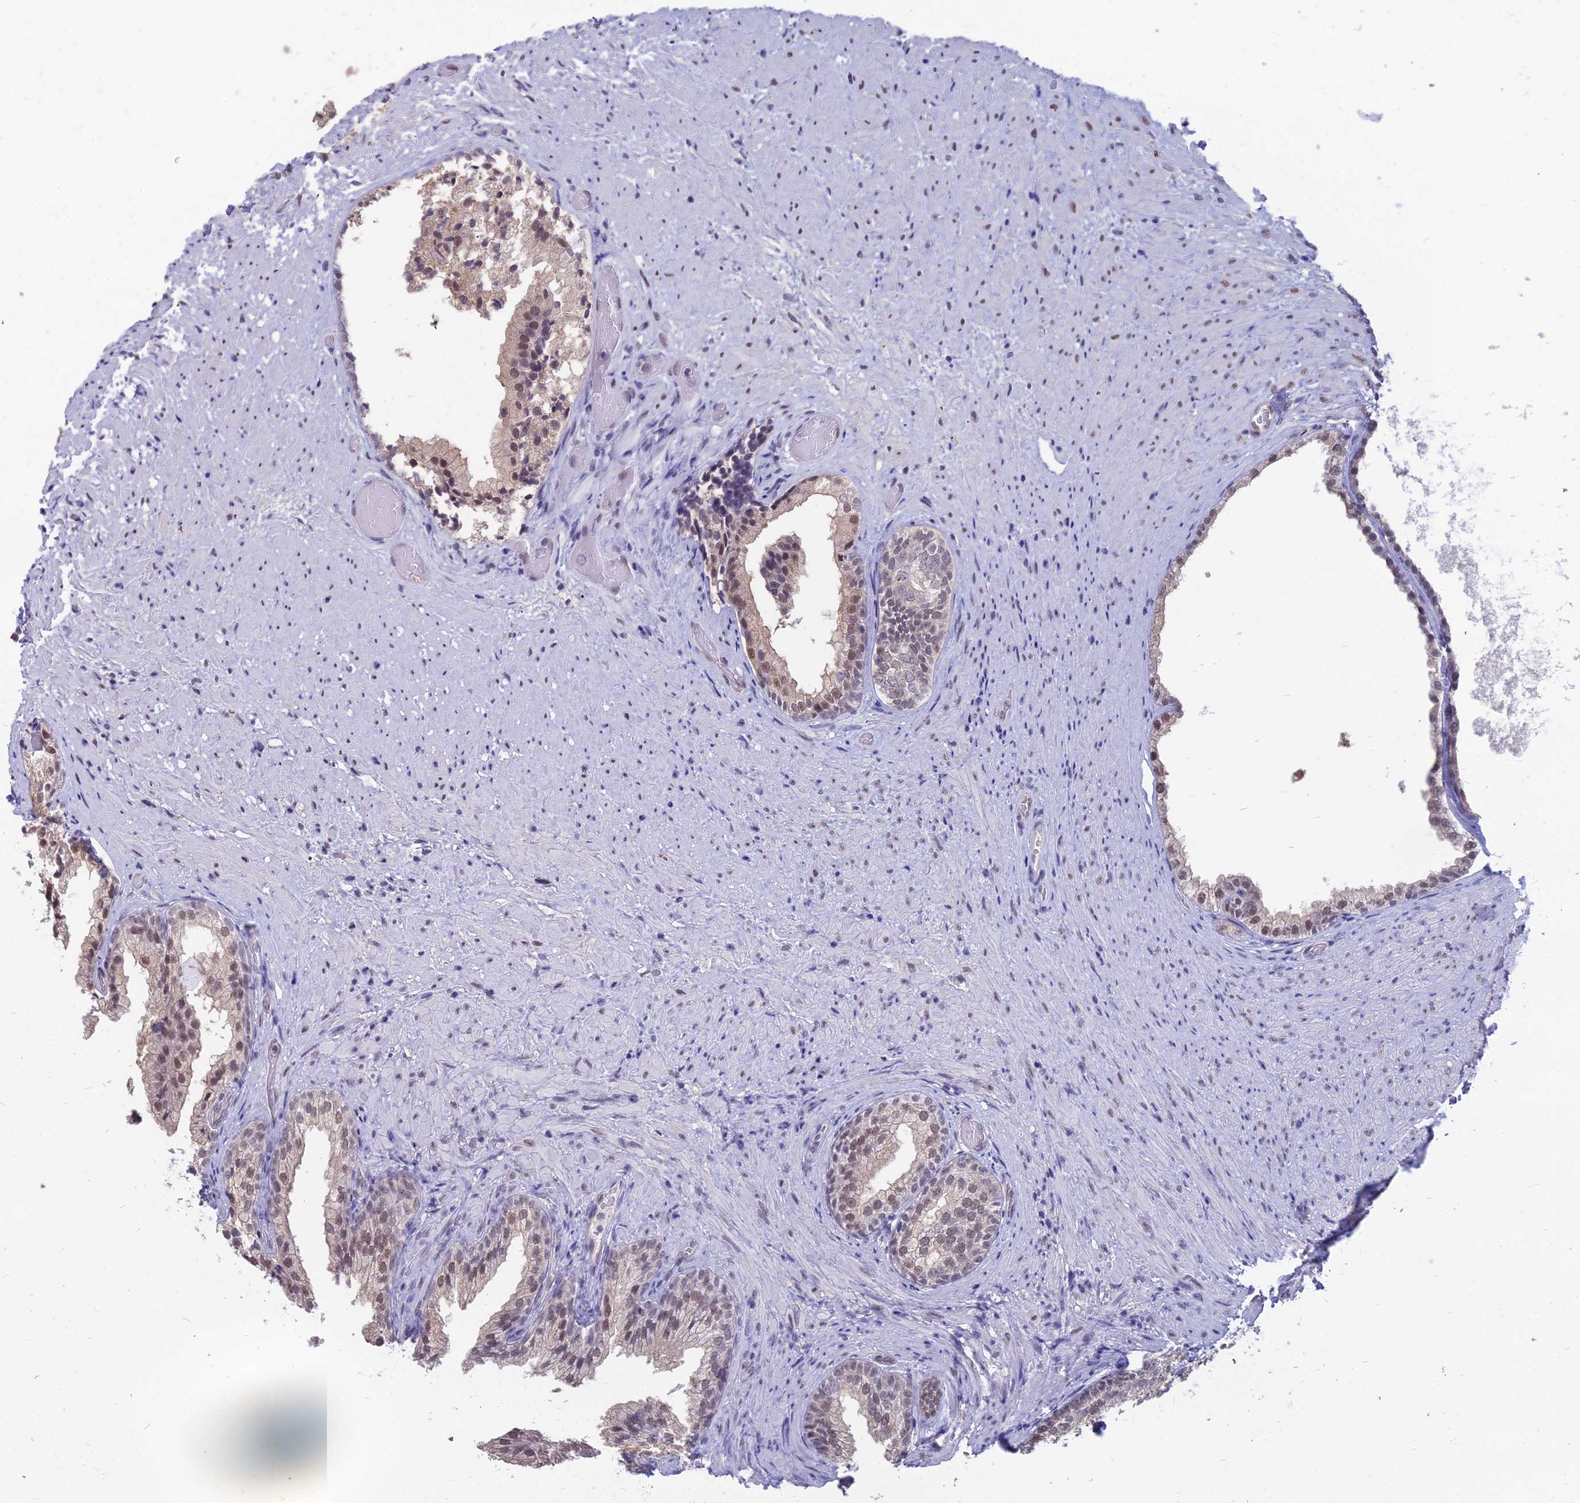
{"staining": {"intensity": "moderate", "quantity": "25%-75%", "location": "nuclear"}, "tissue": "prostate", "cell_type": "Glandular cells", "image_type": "normal", "snomed": [{"axis": "morphology", "description": "Normal tissue, NOS"}, {"axis": "topography", "description": "Prostate"}], "caption": "IHC photomicrograph of normal prostate stained for a protein (brown), which demonstrates medium levels of moderate nuclear expression in approximately 25%-75% of glandular cells.", "gene": "SRSF7", "patient": {"sex": "male", "age": 76}}